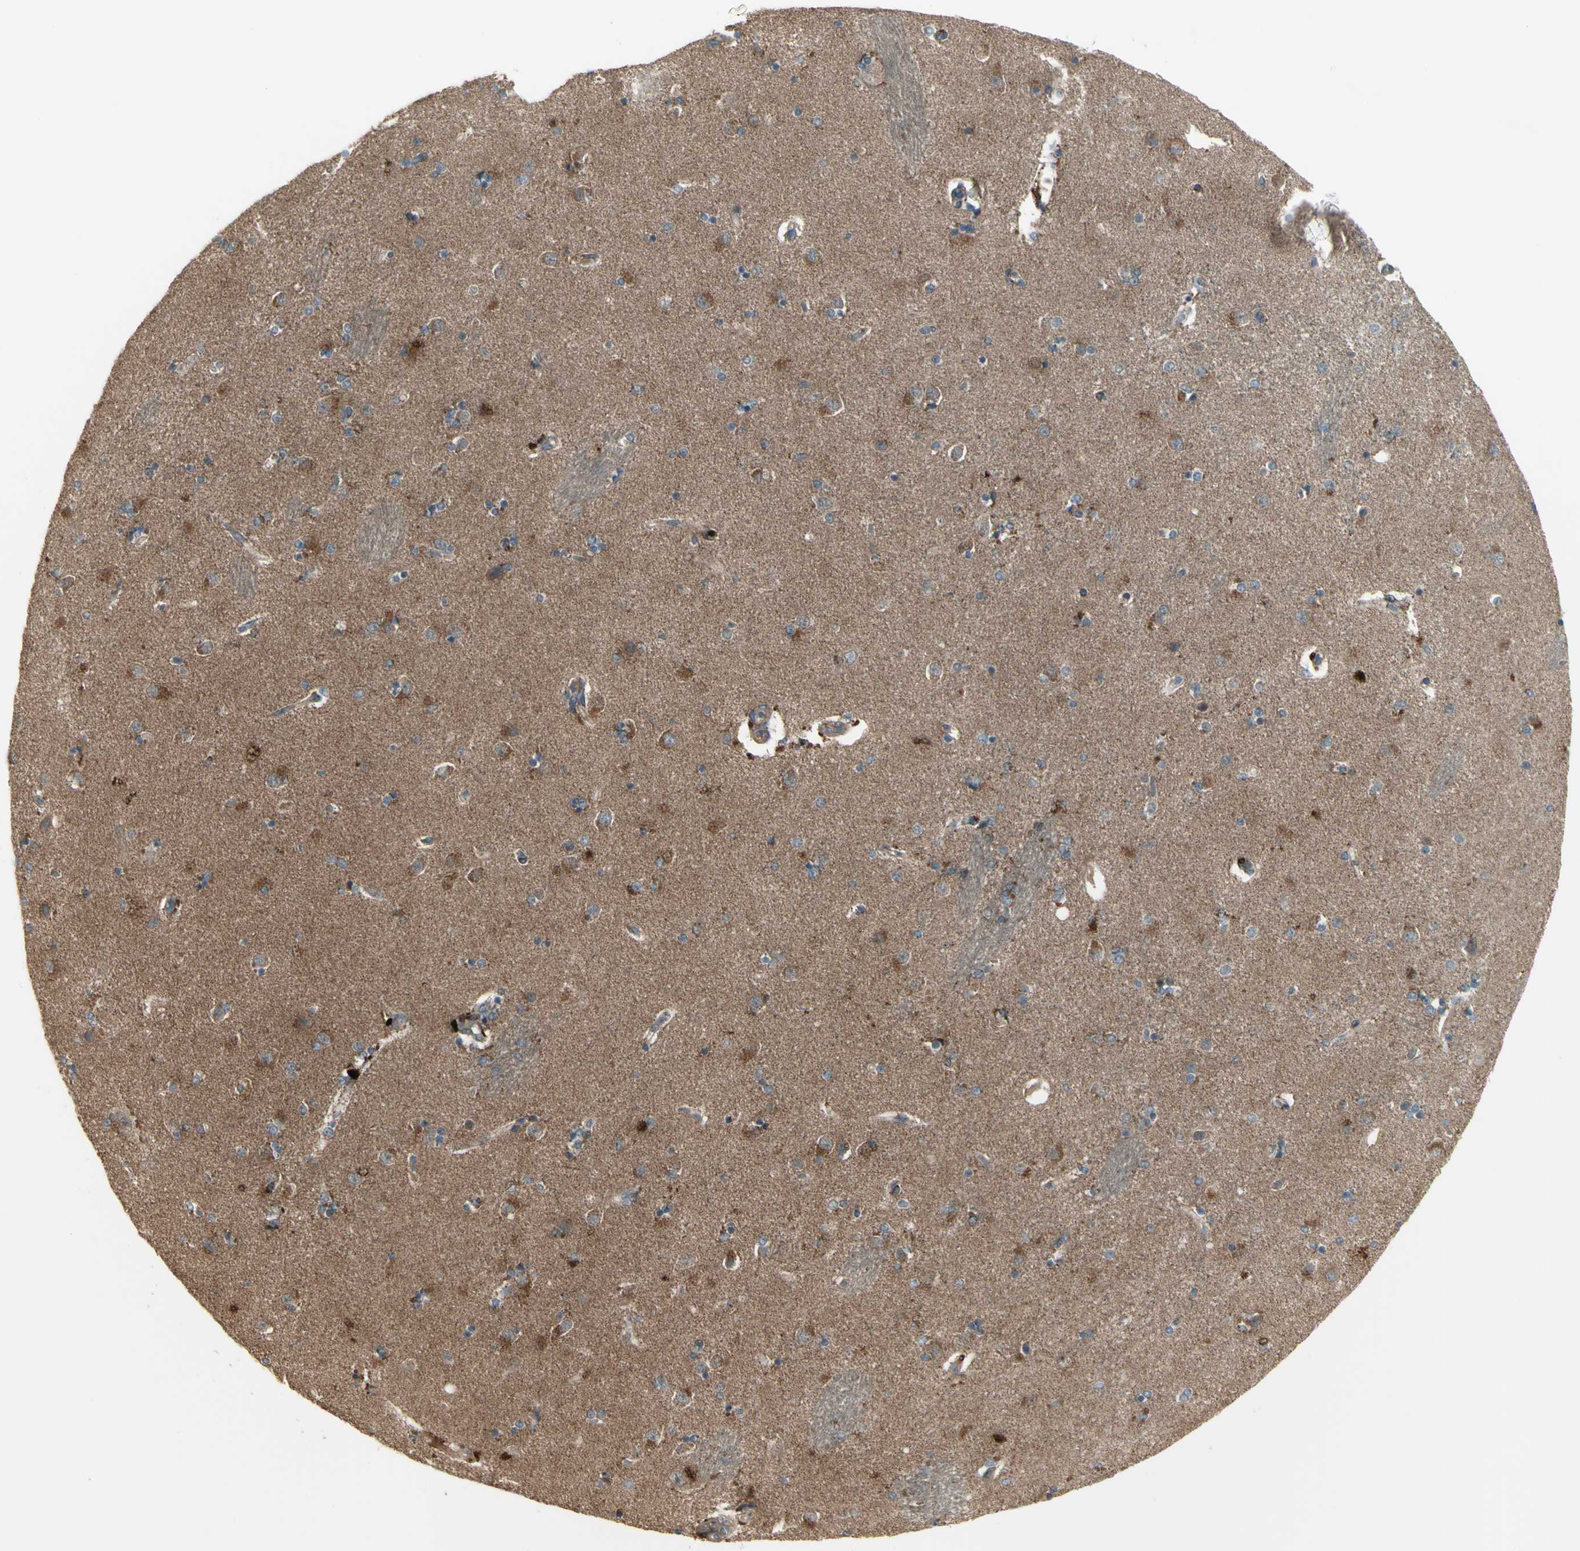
{"staining": {"intensity": "weak", "quantity": "<25%", "location": "cytoplasmic/membranous"}, "tissue": "caudate", "cell_type": "Glial cells", "image_type": "normal", "snomed": [{"axis": "morphology", "description": "Normal tissue, NOS"}, {"axis": "topography", "description": "Lateral ventricle wall"}], "caption": "This is a histopathology image of immunohistochemistry (IHC) staining of normal caudate, which shows no positivity in glial cells.", "gene": "OSTM1", "patient": {"sex": "female", "age": 54}}